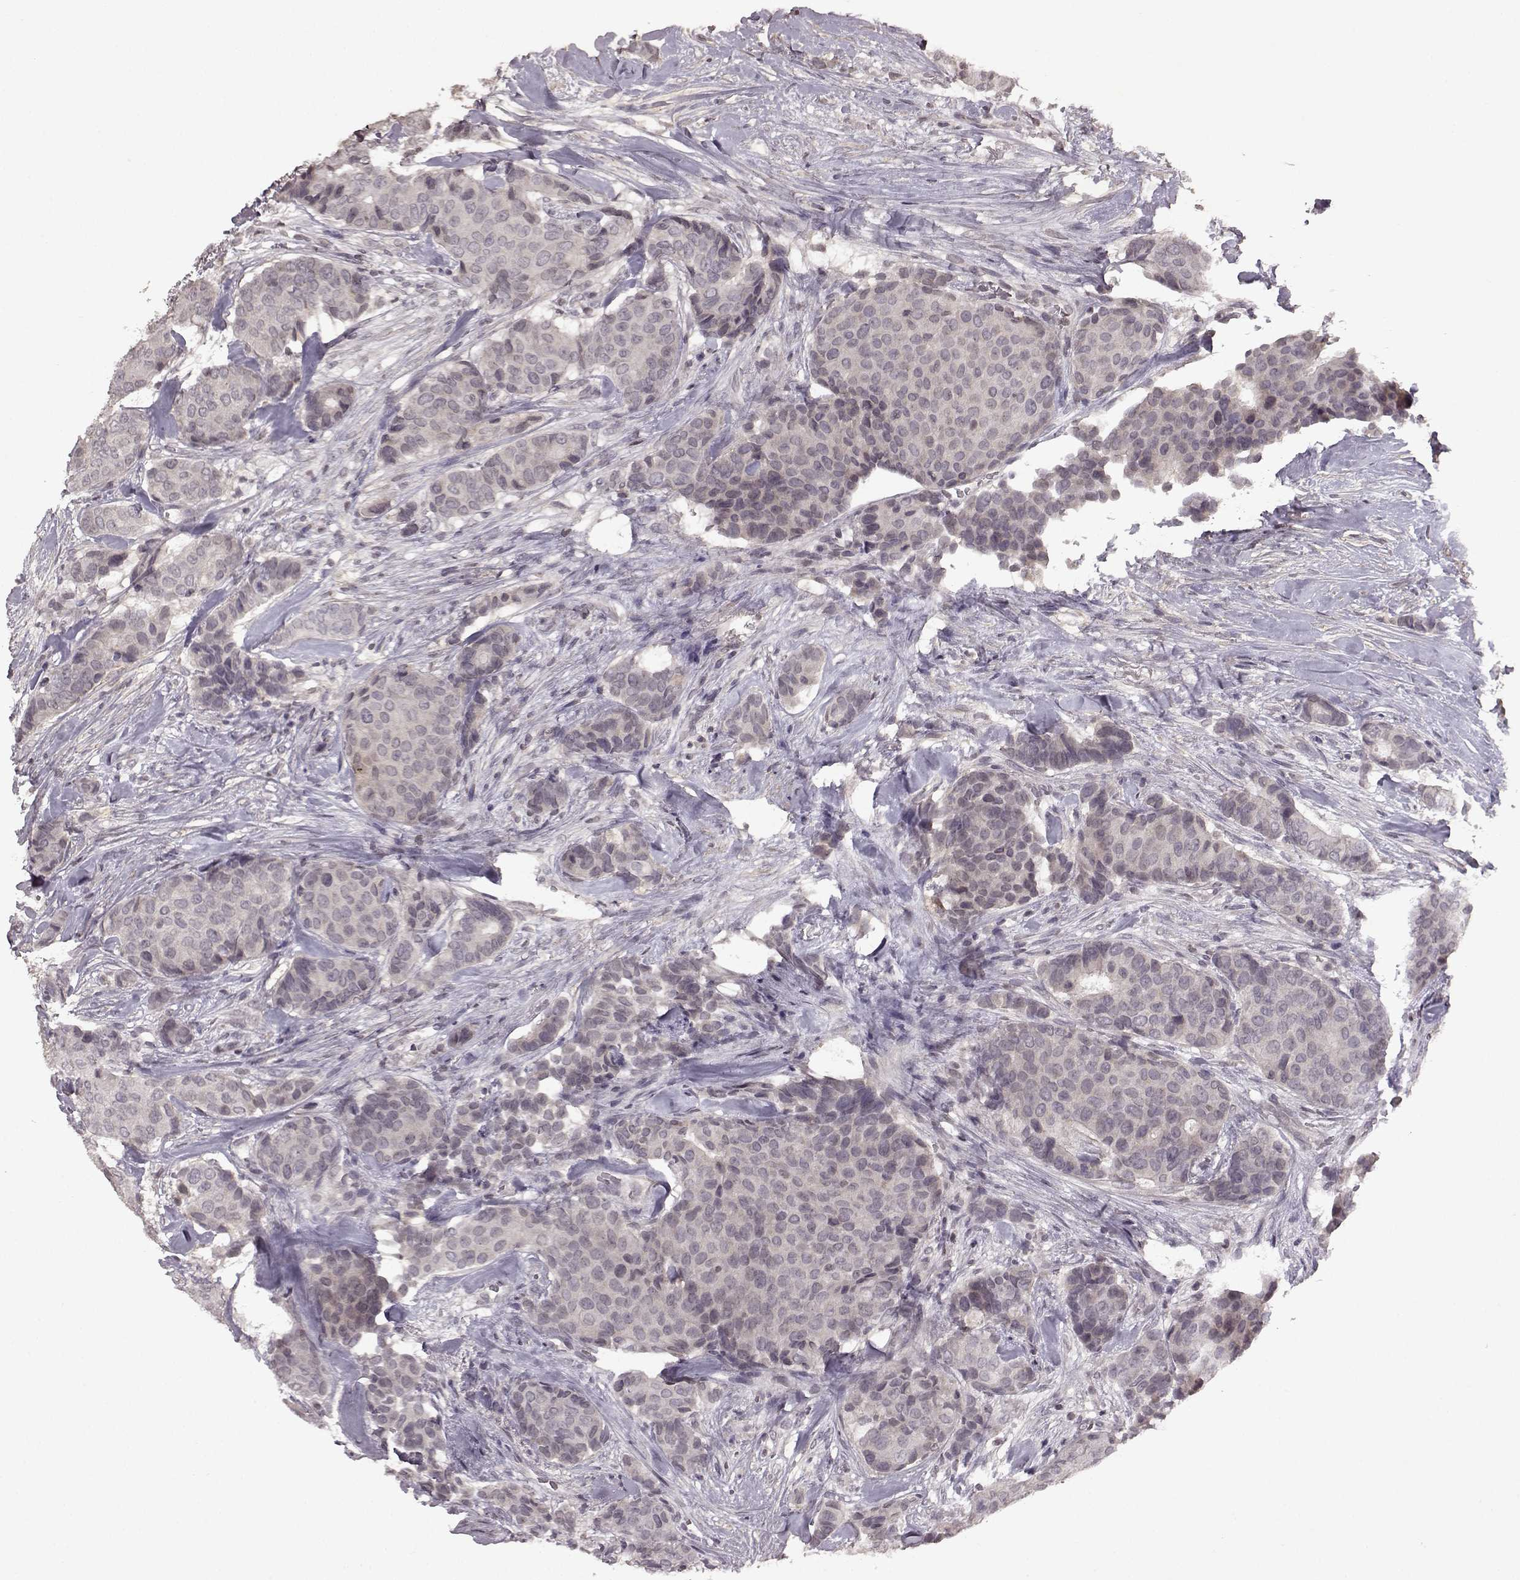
{"staining": {"intensity": "negative", "quantity": "none", "location": "none"}, "tissue": "breast cancer", "cell_type": "Tumor cells", "image_type": "cancer", "snomed": [{"axis": "morphology", "description": "Duct carcinoma"}, {"axis": "topography", "description": "Breast"}], "caption": "Tumor cells are negative for protein expression in human breast cancer (intraductal carcinoma).", "gene": "LHB", "patient": {"sex": "female", "age": 75}}